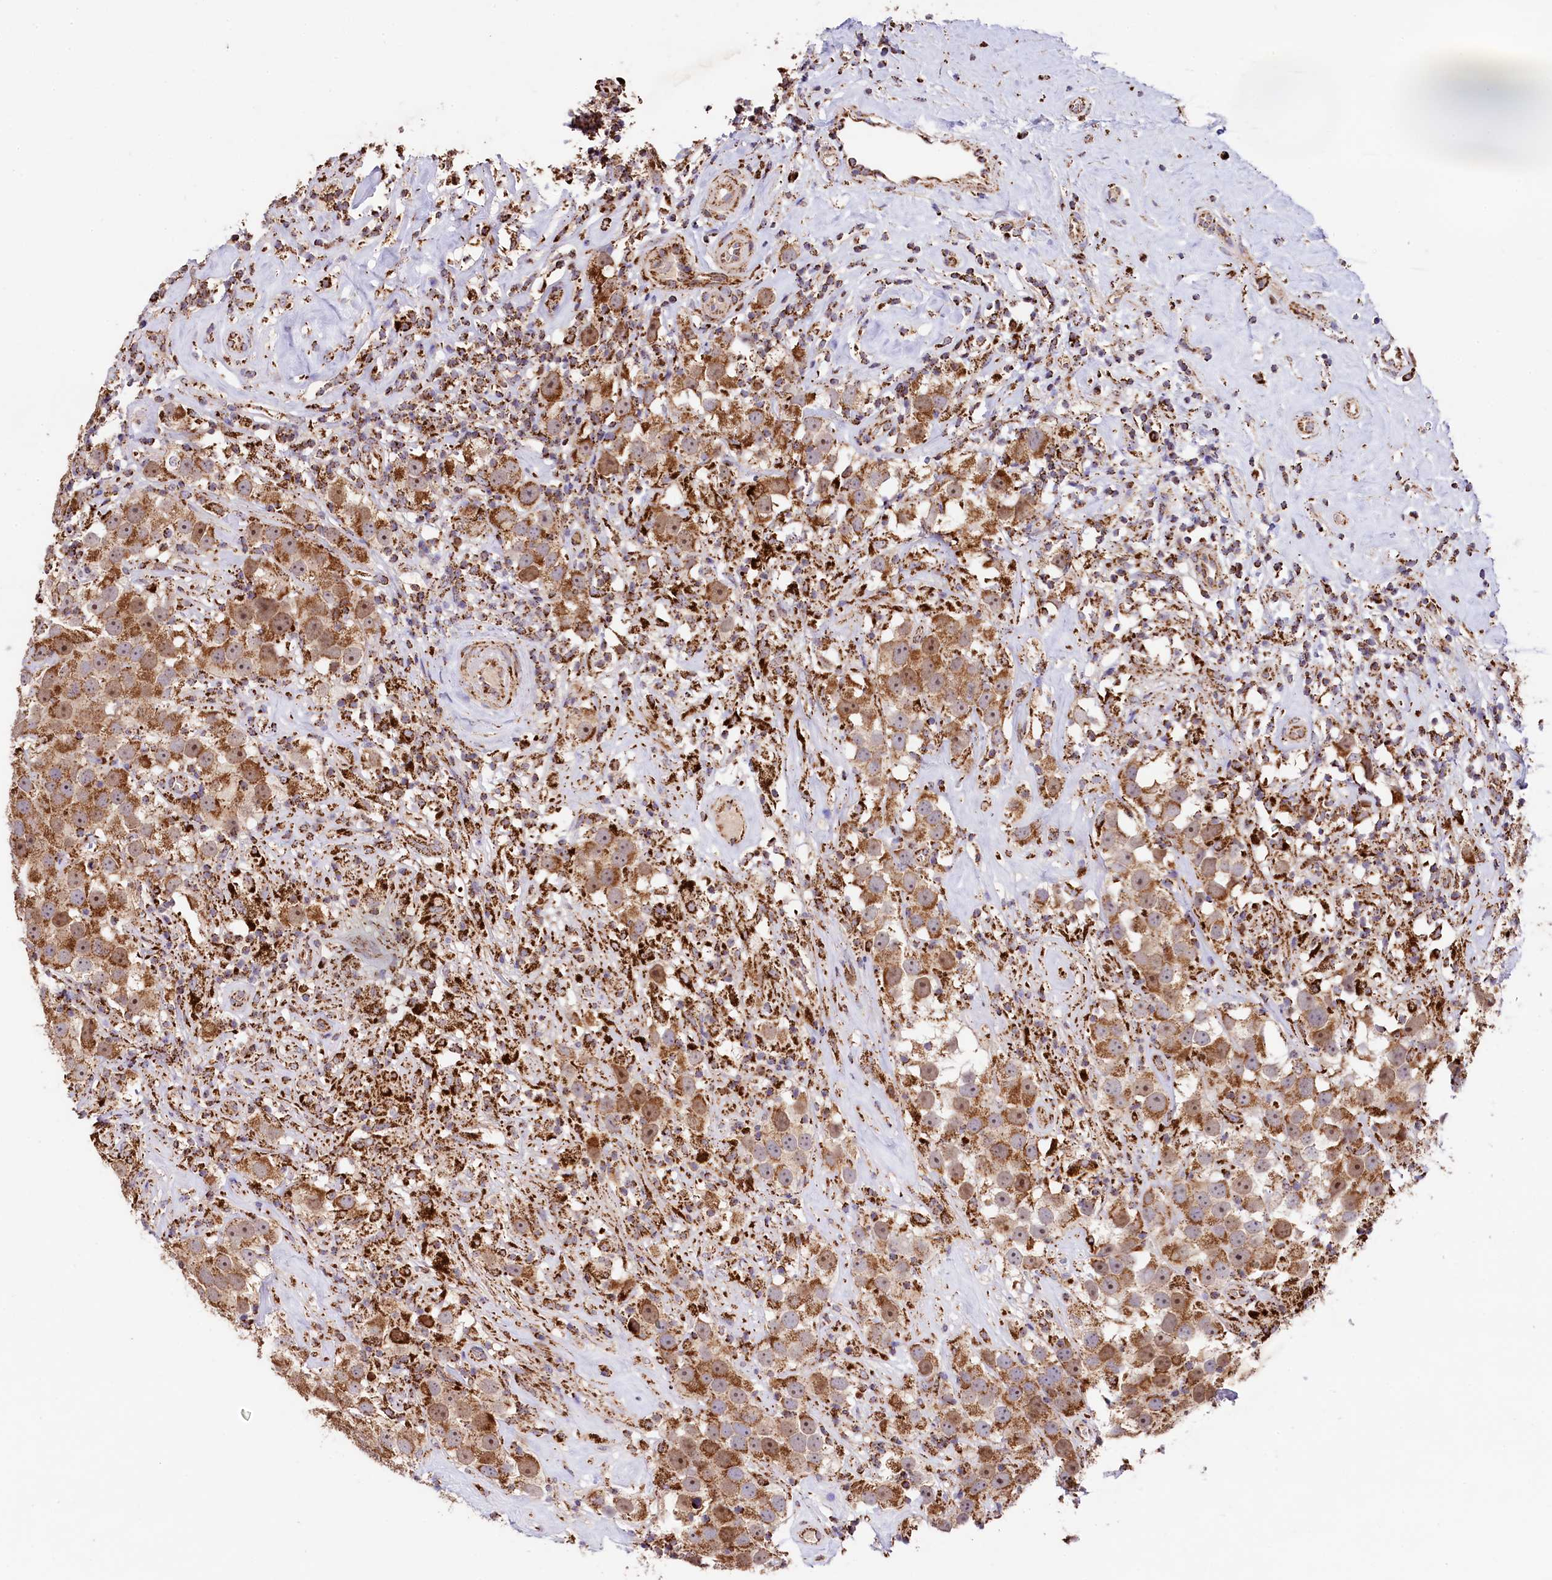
{"staining": {"intensity": "moderate", "quantity": ">75%", "location": "cytoplasmic/membranous"}, "tissue": "testis cancer", "cell_type": "Tumor cells", "image_type": "cancer", "snomed": [{"axis": "morphology", "description": "Seminoma, NOS"}, {"axis": "topography", "description": "Testis"}], "caption": "Human seminoma (testis) stained with a brown dye reveals moderate cytoplasmic/membranous positive staining in about >75% of tumor cells.", "gene": "CLYBL", "patient": {"sex": "male", "age": 49}}